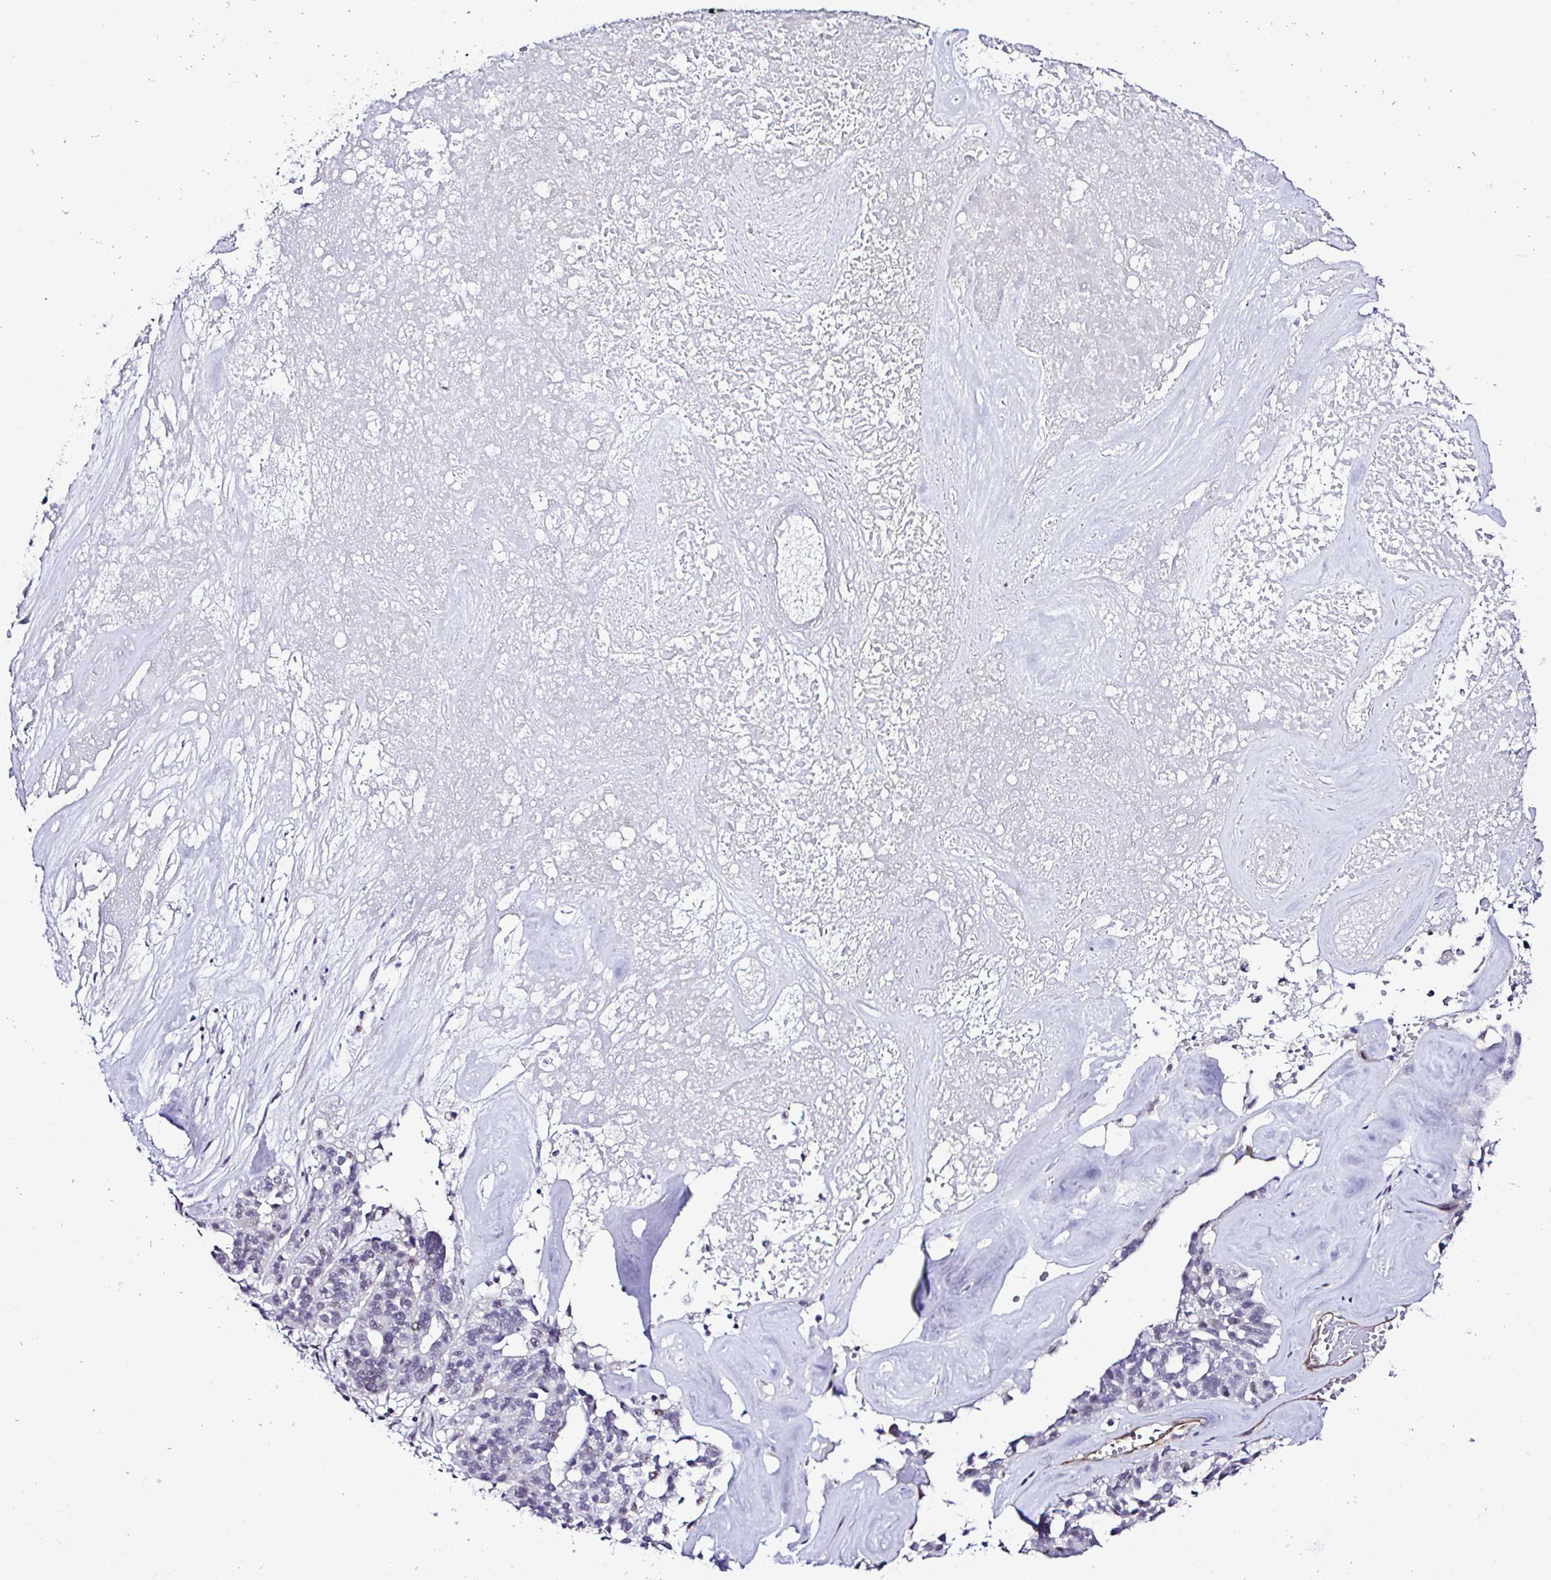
{"staining": {"intensity": "weak", "quantity": "<25%", "location": "nuclear"}, "tissue": "ovarian cancer", "cell_type": "Tumor cells", "image_type": "cancer", "snomed": [{"axis": "morphology", "description": "Cystadenocarcinoma, serous, NOS"}, {"axis": "topography", "description": "Ovary"}], "caption": "Immunohistochemical staining of ovarian cancer (serous cystadenocarcinoma) shows no significant expression in tumor cells. (DAB immunohistochemistry, high magnification).", "gene": "FBXO34", "patient": {"sex": "female", "age": 59}}